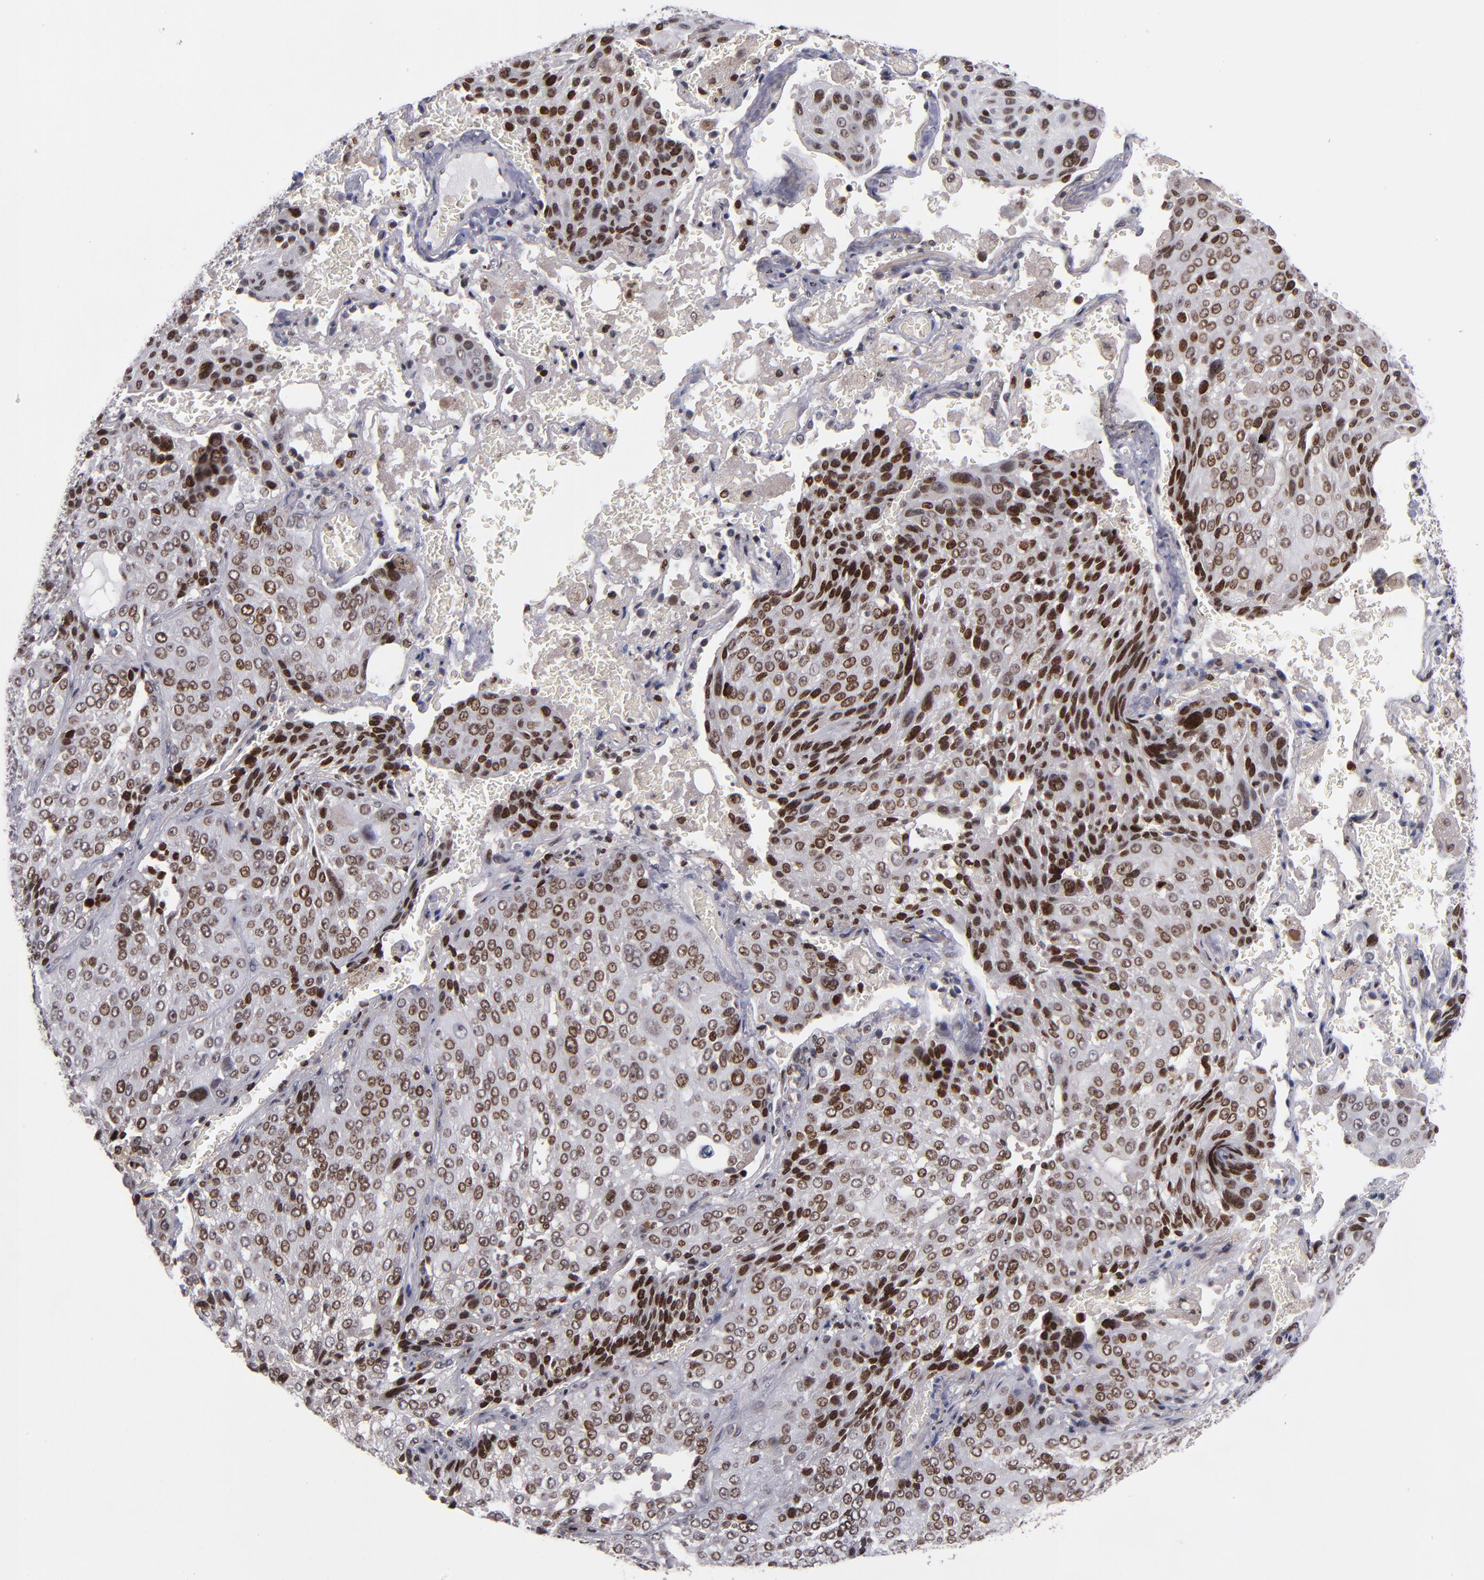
{"staining": {"intensity": "strong", "quantity": ">75%", "location": "nuclear"}, "tissue": "lung cancer", "cell_type": "Tumor cells", "image_type": "cancer", "snomed": [{"axis": "morphology", "description": "Squamous cell carcinoma, NOS"}, {"axis": "topography", "description": "Lung"}], "caption": "Squamous cell carcinoma (lung) stained for a protein (brown) displays strong nuclear positive staining in about >75% of tumor cells.", "gene": "KDM6A", "patient": {"sex": "male", "age": 54}}